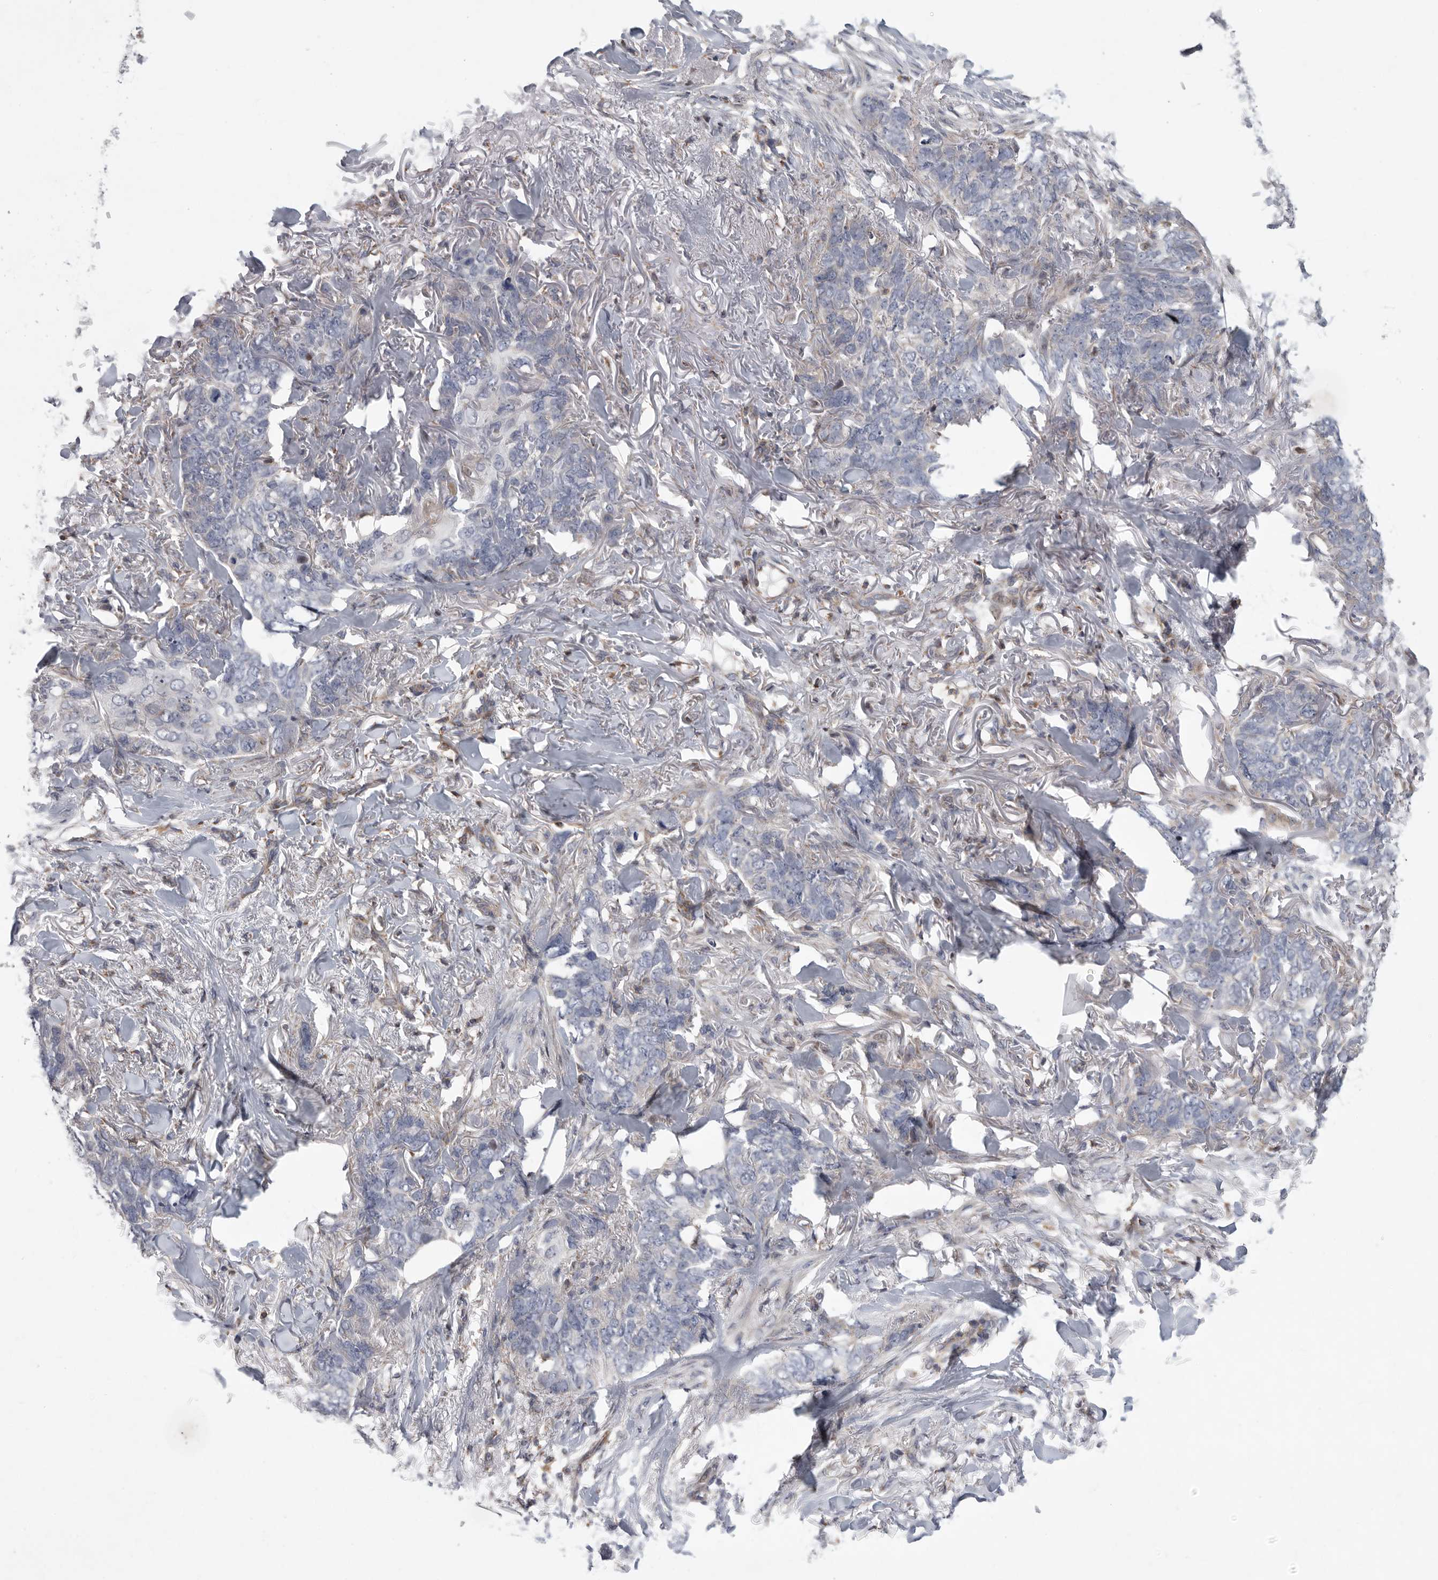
{"staining": {"intensity": "negative", "quantity": "none", "location": "none"}, "tissue": "skin cancer", "cell_type": "Tumor cells", "image_type": "cancer", "snomed": [{"axis": "morphology", "description": "Normal tissue, NOS"}, {"axis": "morphology", "description": "Basal cell carcinoma"}, {"axis": "topography", "description": "Skin"}], "caption": "This image is of skin cancer (basal cell carcinoma) stained with immunohistochemistry to label a protein in brown with the nuclei are counter-stained blue. There is no staining in tumor cells.", "gene": "MPZL1", "patient": {"sex": "male", "age": 77}}